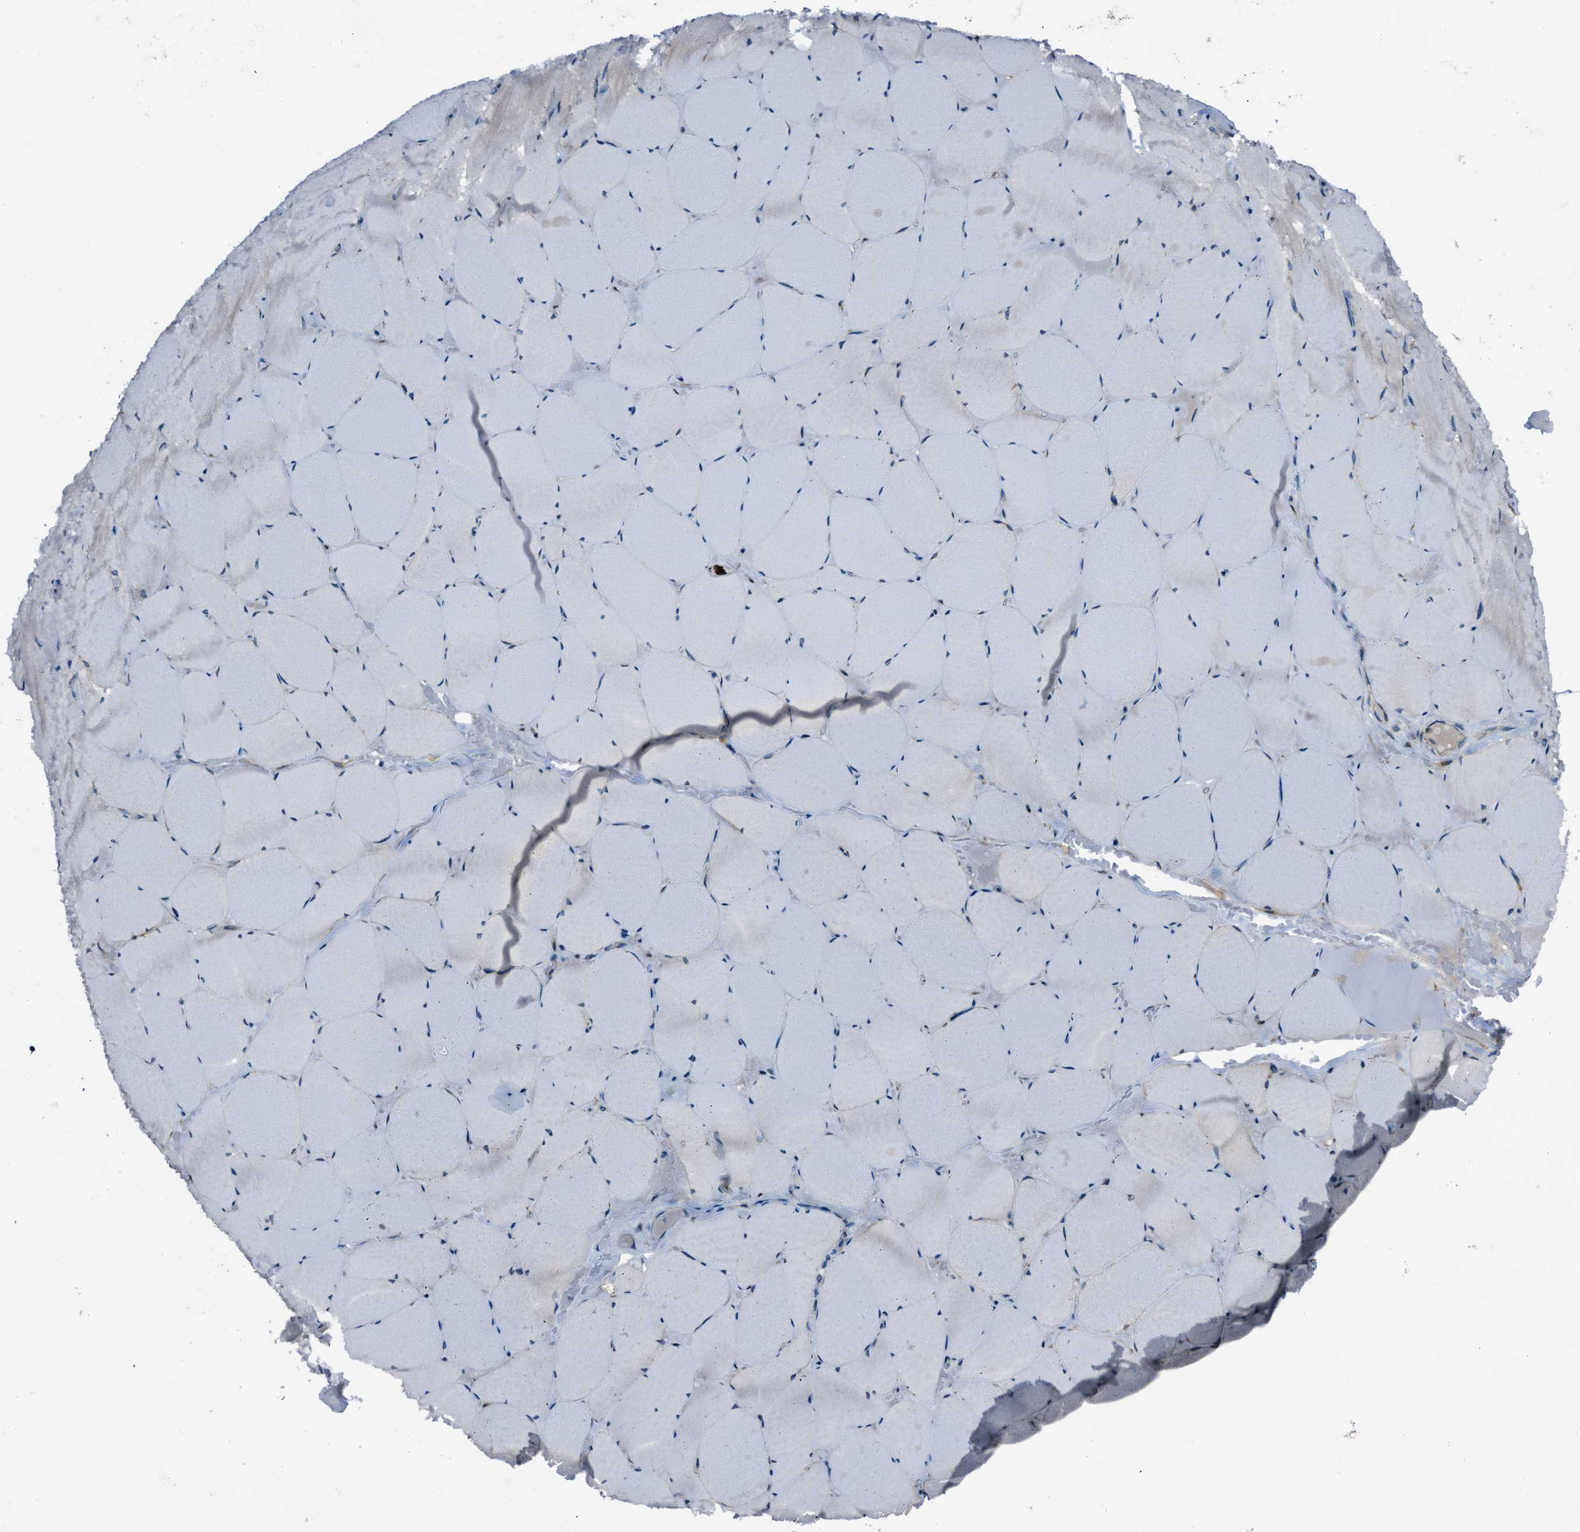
{"staining": {"intensity": "moderate", "quantity": "<25%", "location": "cytoplasmic/membranous"}, "tissue": "skeletal muscle", "cell_type": "Myocytes", "image_type": "normal", "snomed": [{"axis": "morphology", "description": "Normal tissue, NOS"}, {"axis": "topography", "description": "Skeletal muscle"}, {"axis": "topography", "description": "Head-Neck"}], "caption": "Immunohistochemistry (IHC) of normal human skeletal muscle displays low levels of moderate cytoplasmic/membranous expression in about <25% of myocytes.", "gene": "STARD13", "patient": {"sex": "male", "age": 66}}